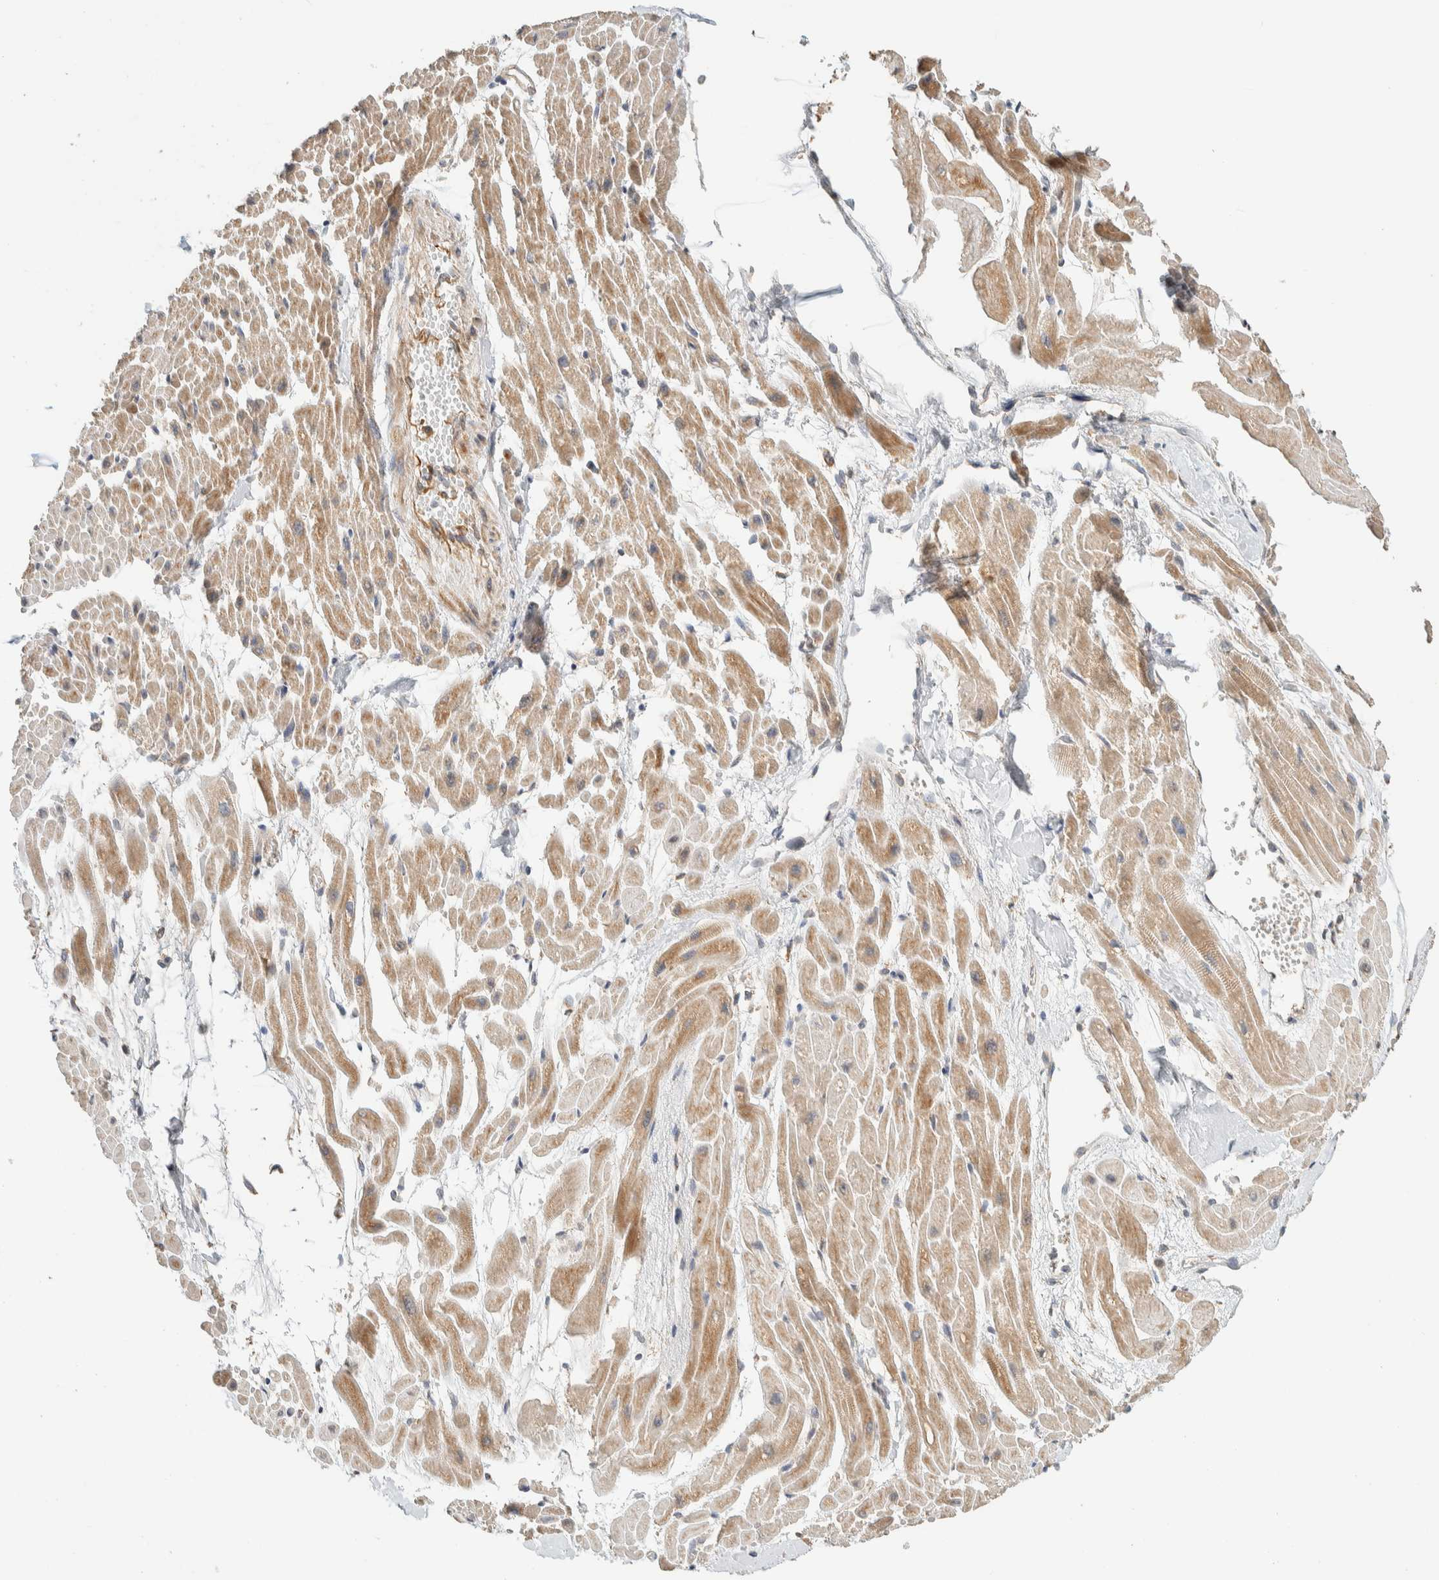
{"staining": {"intensity": "moderate", "quantity": "25%-75%", "location": "cytoplasmic/membranous"}, "tissue": "heart muscle", "cell_type": "Cardiomyocytes", "image_type": "normal", "snomed": [{"axis": "morphology", "description": "Normal tissue, NOS"}, {"axis": "topography", "description": "Heart"}], "caption": "Protein staining demonstrates moderate cytoplasmic/membranous positivity in about 25%-75% of cardiomyocytes in normal heart muscle. The protein of interest is shown in brown color, while the nuclei are stained blue.", "gene": "PDE7B", "patient": {"sex": "male", "age": 45}}